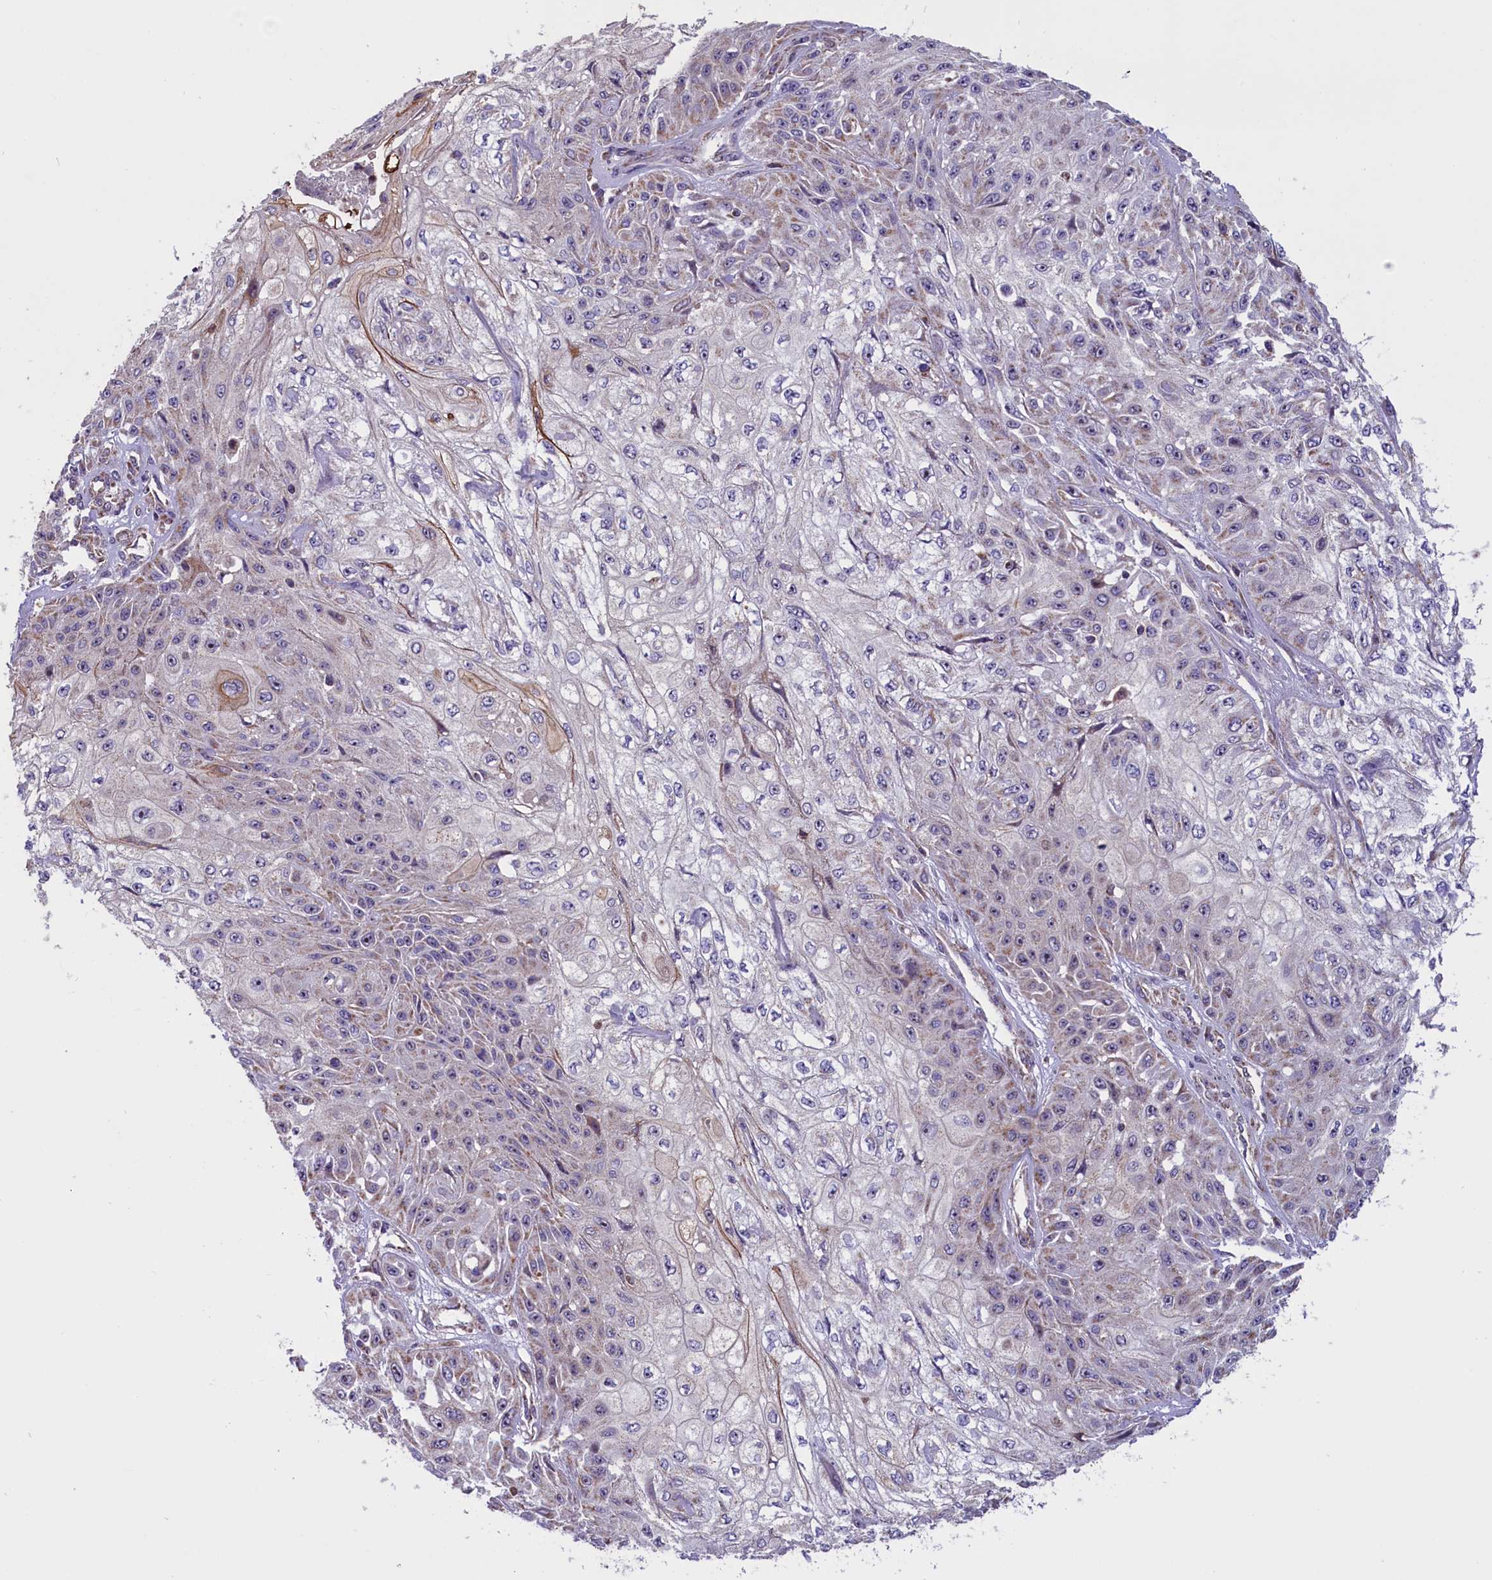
{"staining": {"intensity": "negative", "quantity": "none", "location": "none"}, "tissue": "skin cancer", "cell_type": "Tumor cells", "image_type": "cancer", "snomed": [{"axis": "morphology", "description": "Squamous cell carcinoma, NOS"}, {"axis": "morphology", "description": "Squamous cell carcinoma, metastatic, NOS"}, {"axis": "topography", "description": "Skin"}, {"axis": "topography", "description": "Lymph node"}], "caption": "DAB immunohistochemical staining of skin squamous cell carcinoma shows no significant staining in tumor cells.", "gene": "GLRX5", "patient": {"sex": "male", "age": 75}}